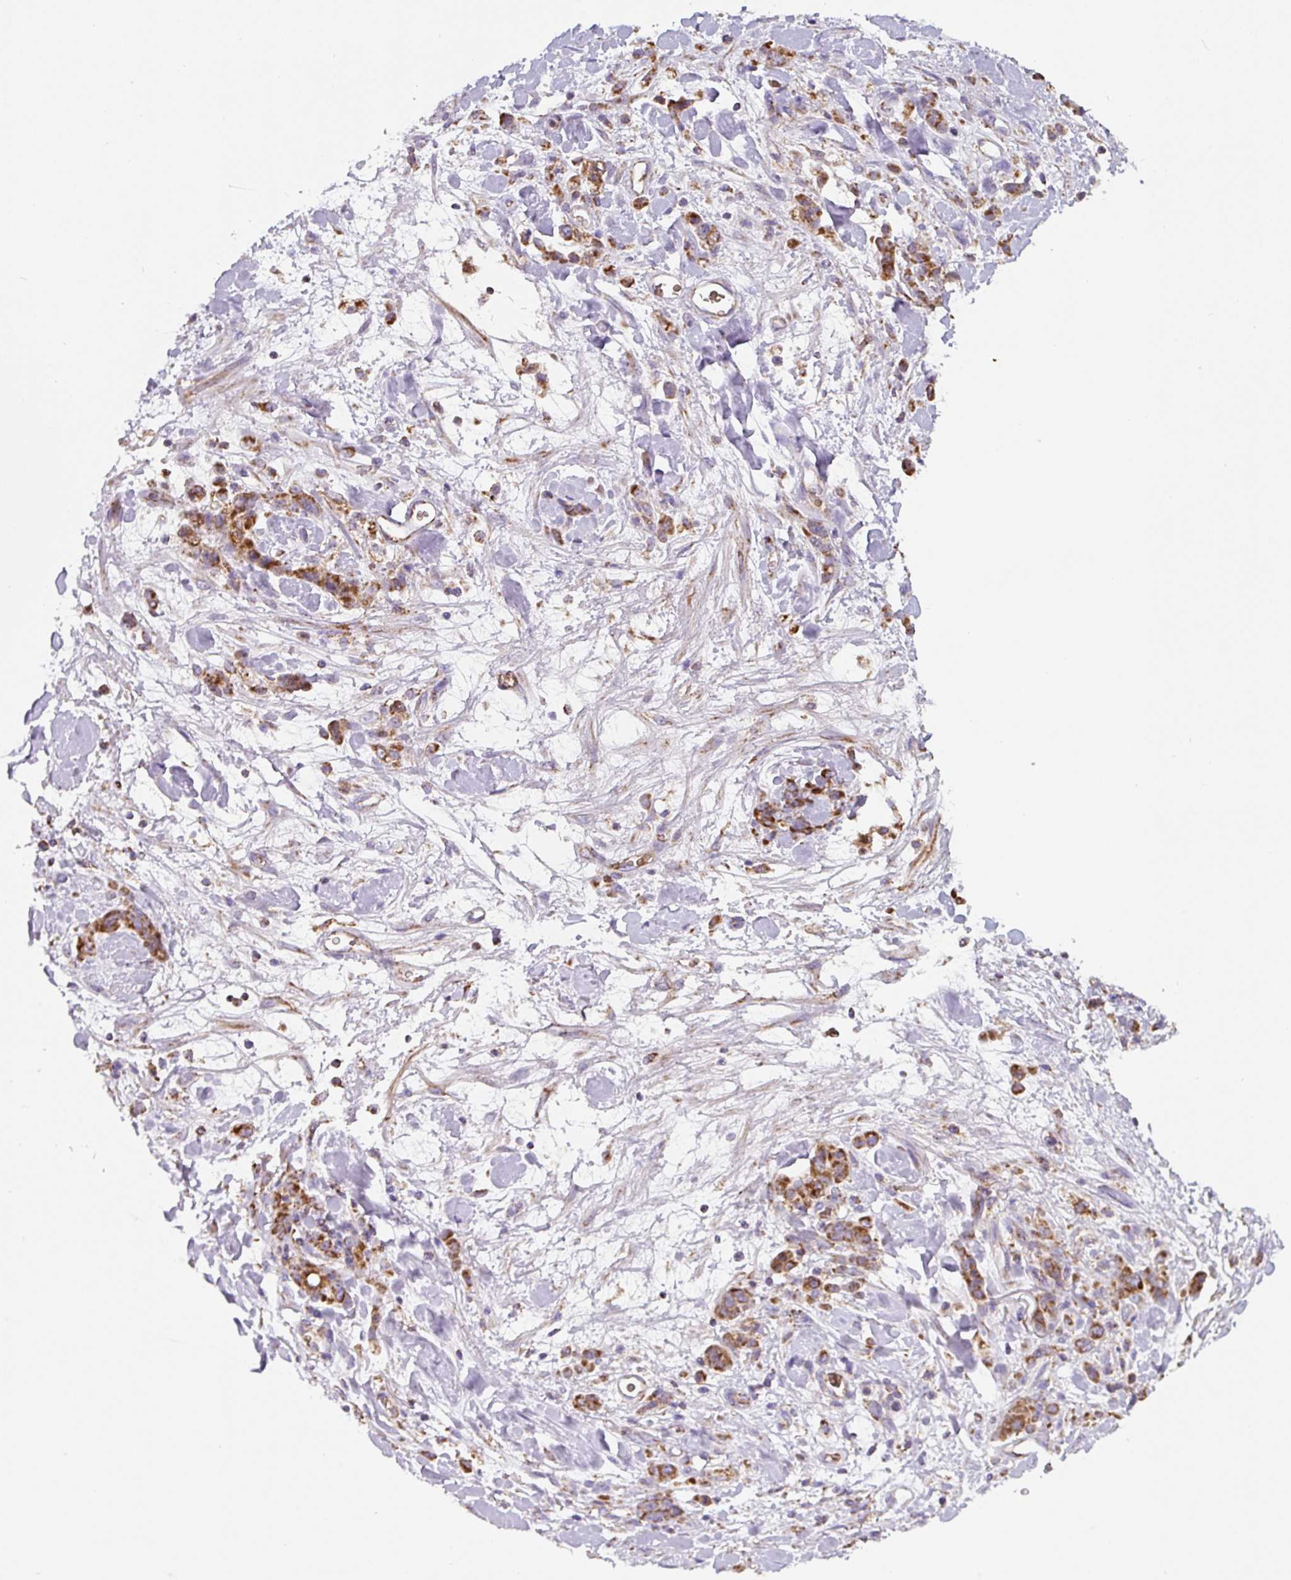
{"staining": {"intensity": "strong", "quantity": ">75%", "location": "cytoplasmic/membranous"}, "tissue": "stomach cancer", "cell_type": "Tumor cells", "image_type": "cancer", "snomed": [{"axis": "morphology", "description": "Normal tissue, NOS"}, {"axis": "morphology", "description": "Adenocarcinoma, NOS"}, {"axis": "topography", "description": "Stomach"}], "caption": "This photomicrograph reveals immunohistochemistry (IHC) staining of stomach cancer, with high strong cytoplasmic/membranous staining in approximately >75% of tumor cells.", "gene": "MT-CO2", "patient": {"sex": "male", "age": 82}}